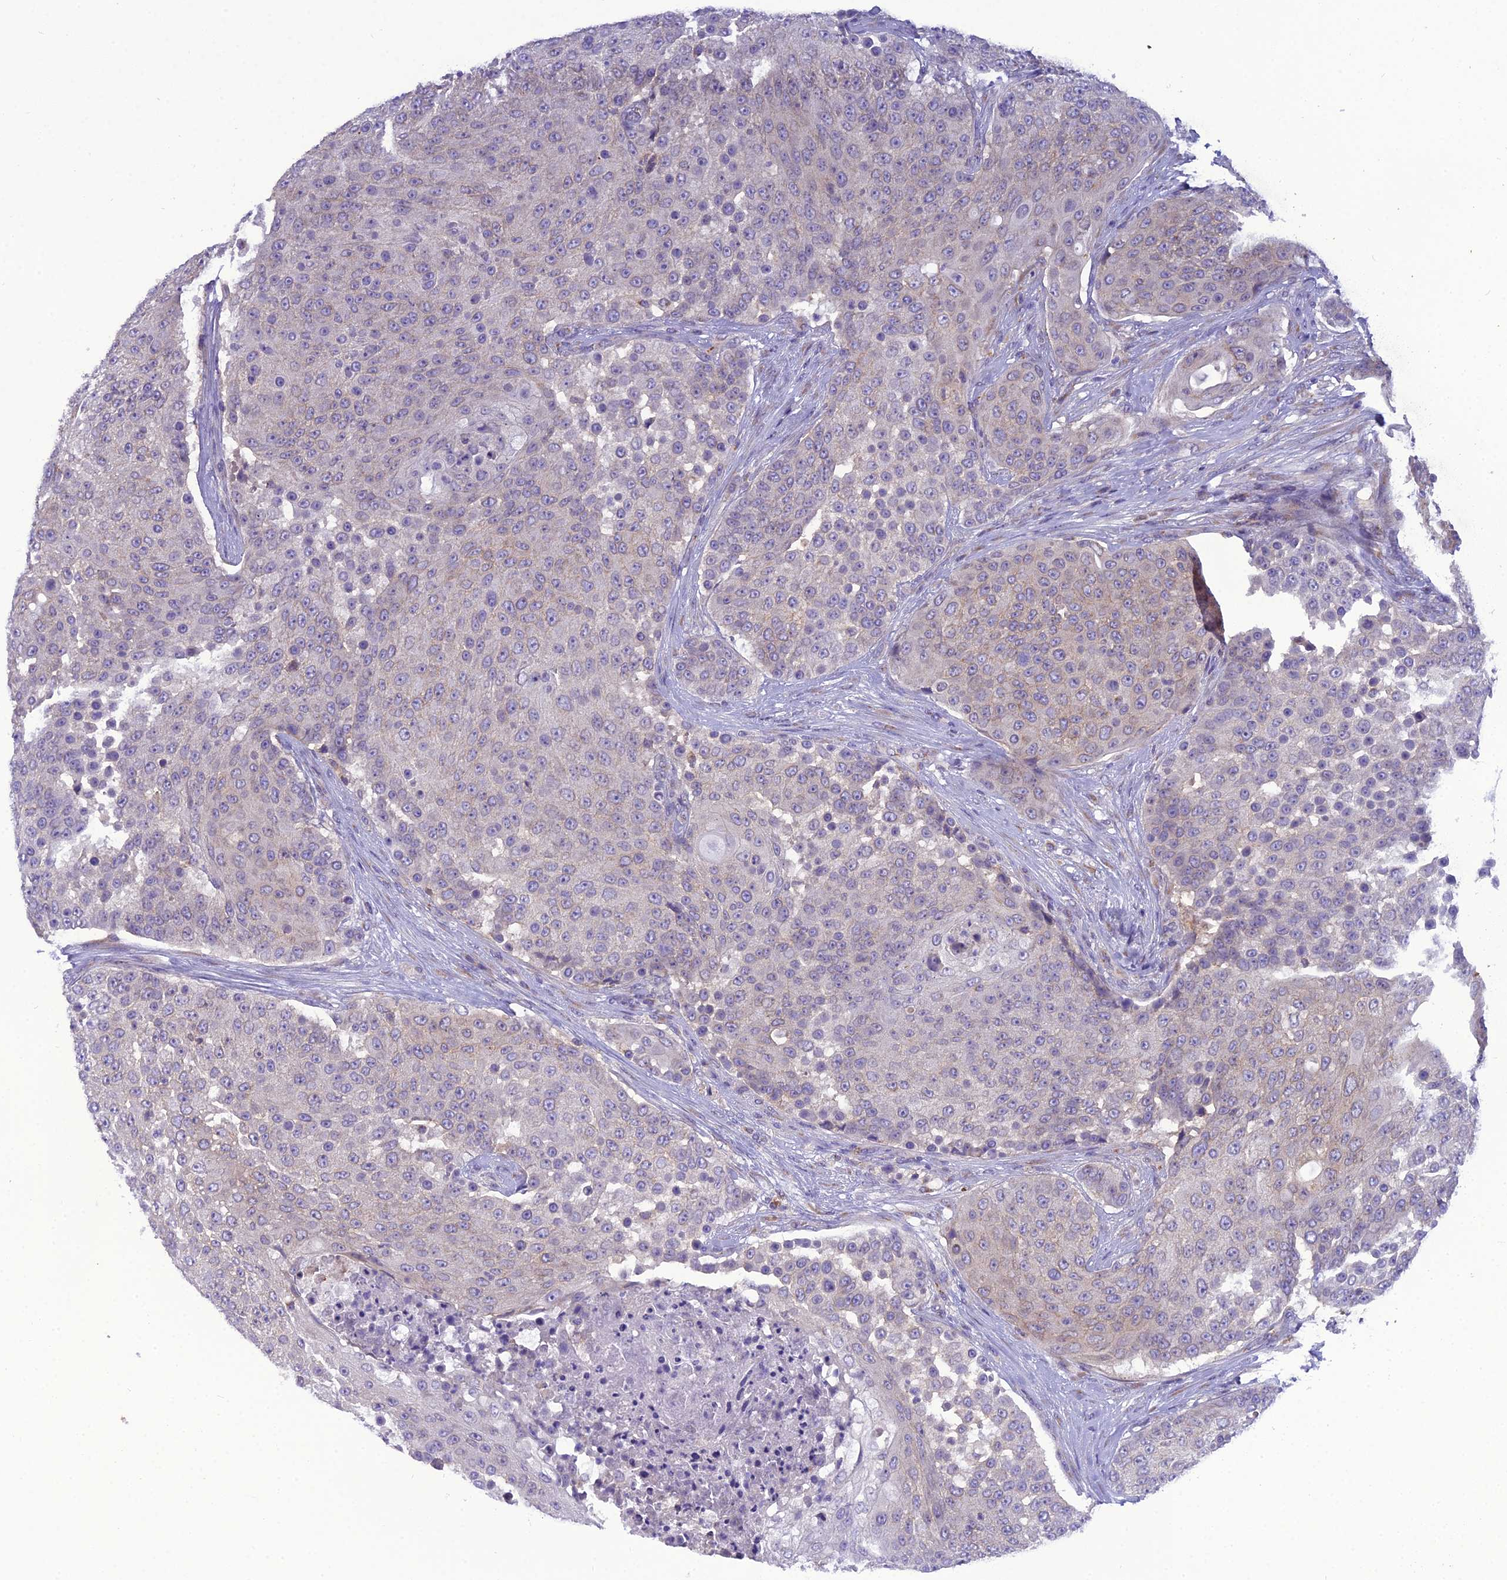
{"staining": {"intensity": "negative", "quantity": "none", "location": "none"}, "tissue": "urothelial cancer", "cell_type": "Tumor cells", "image_type": "cancer", "snomed": [{"axis": "morphology", "description": "Urothelial carcinoma, High grade"}, {"axis": "topography", "description": "Urinary bladder"}], "caption": "Urothelial cancer stained for a protein using immunohistochemistry (IHC) reveals no staining tumor cells.", "gene": "GOLPH3", "patient": {"sex": "female", "age": 63}}